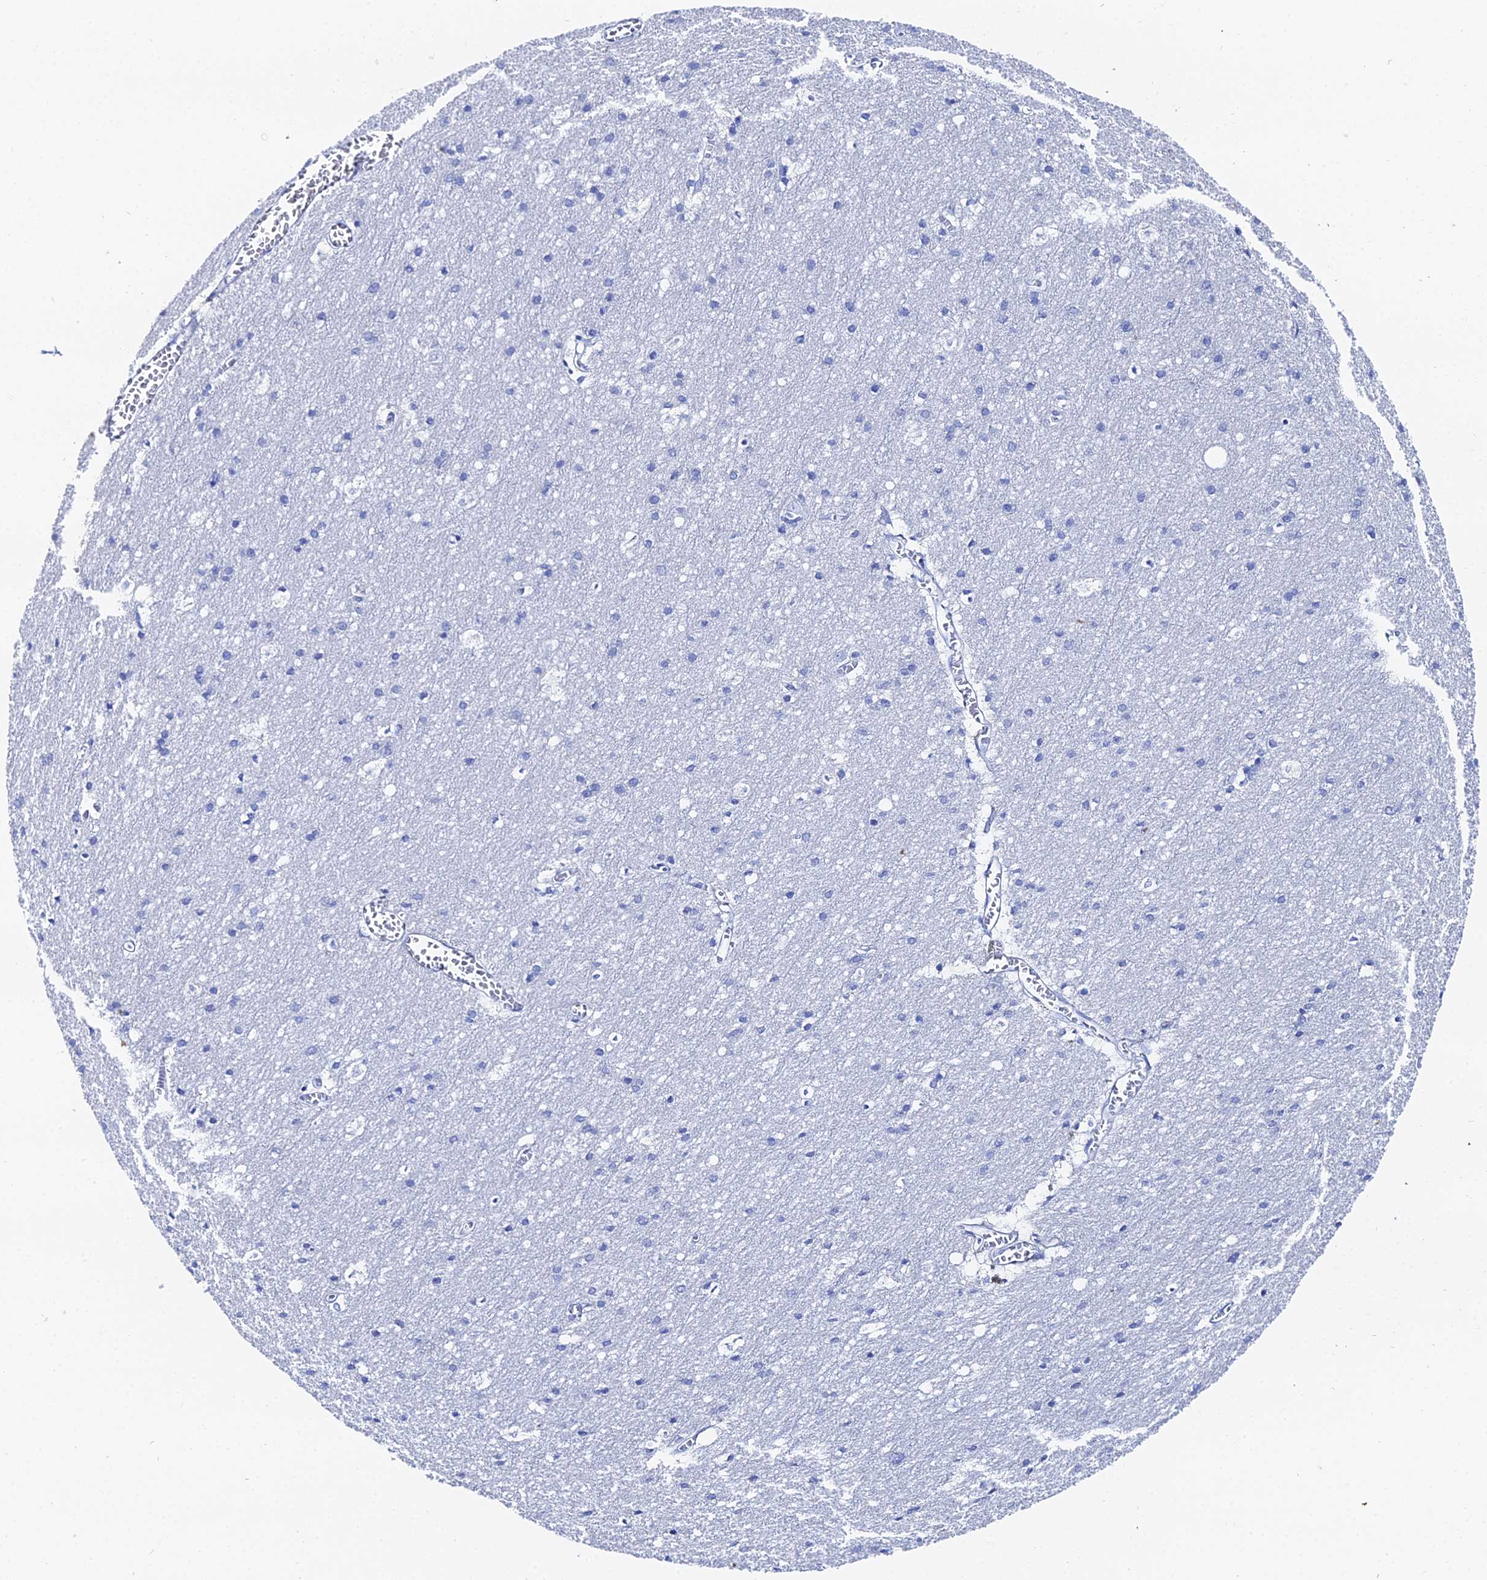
{"staining": {"intensity": "negative", "quantity": "none", "location": "none"}, "tissue": "cerebral cortex", "cell_type": "Endothelial cells", "image_type": "normal", "snomed": [{"axis": "morphology", "description": "Normal tissue, NOS"}, {"axis": "topography", "description": "Cerebral cortex"}], "caption": "Human cerebral cortex stained for a protein using IHC exhibits no staining in endothelial cells.", "gene": "DHX34", "patient": {"sex": "male", "age": 54}}